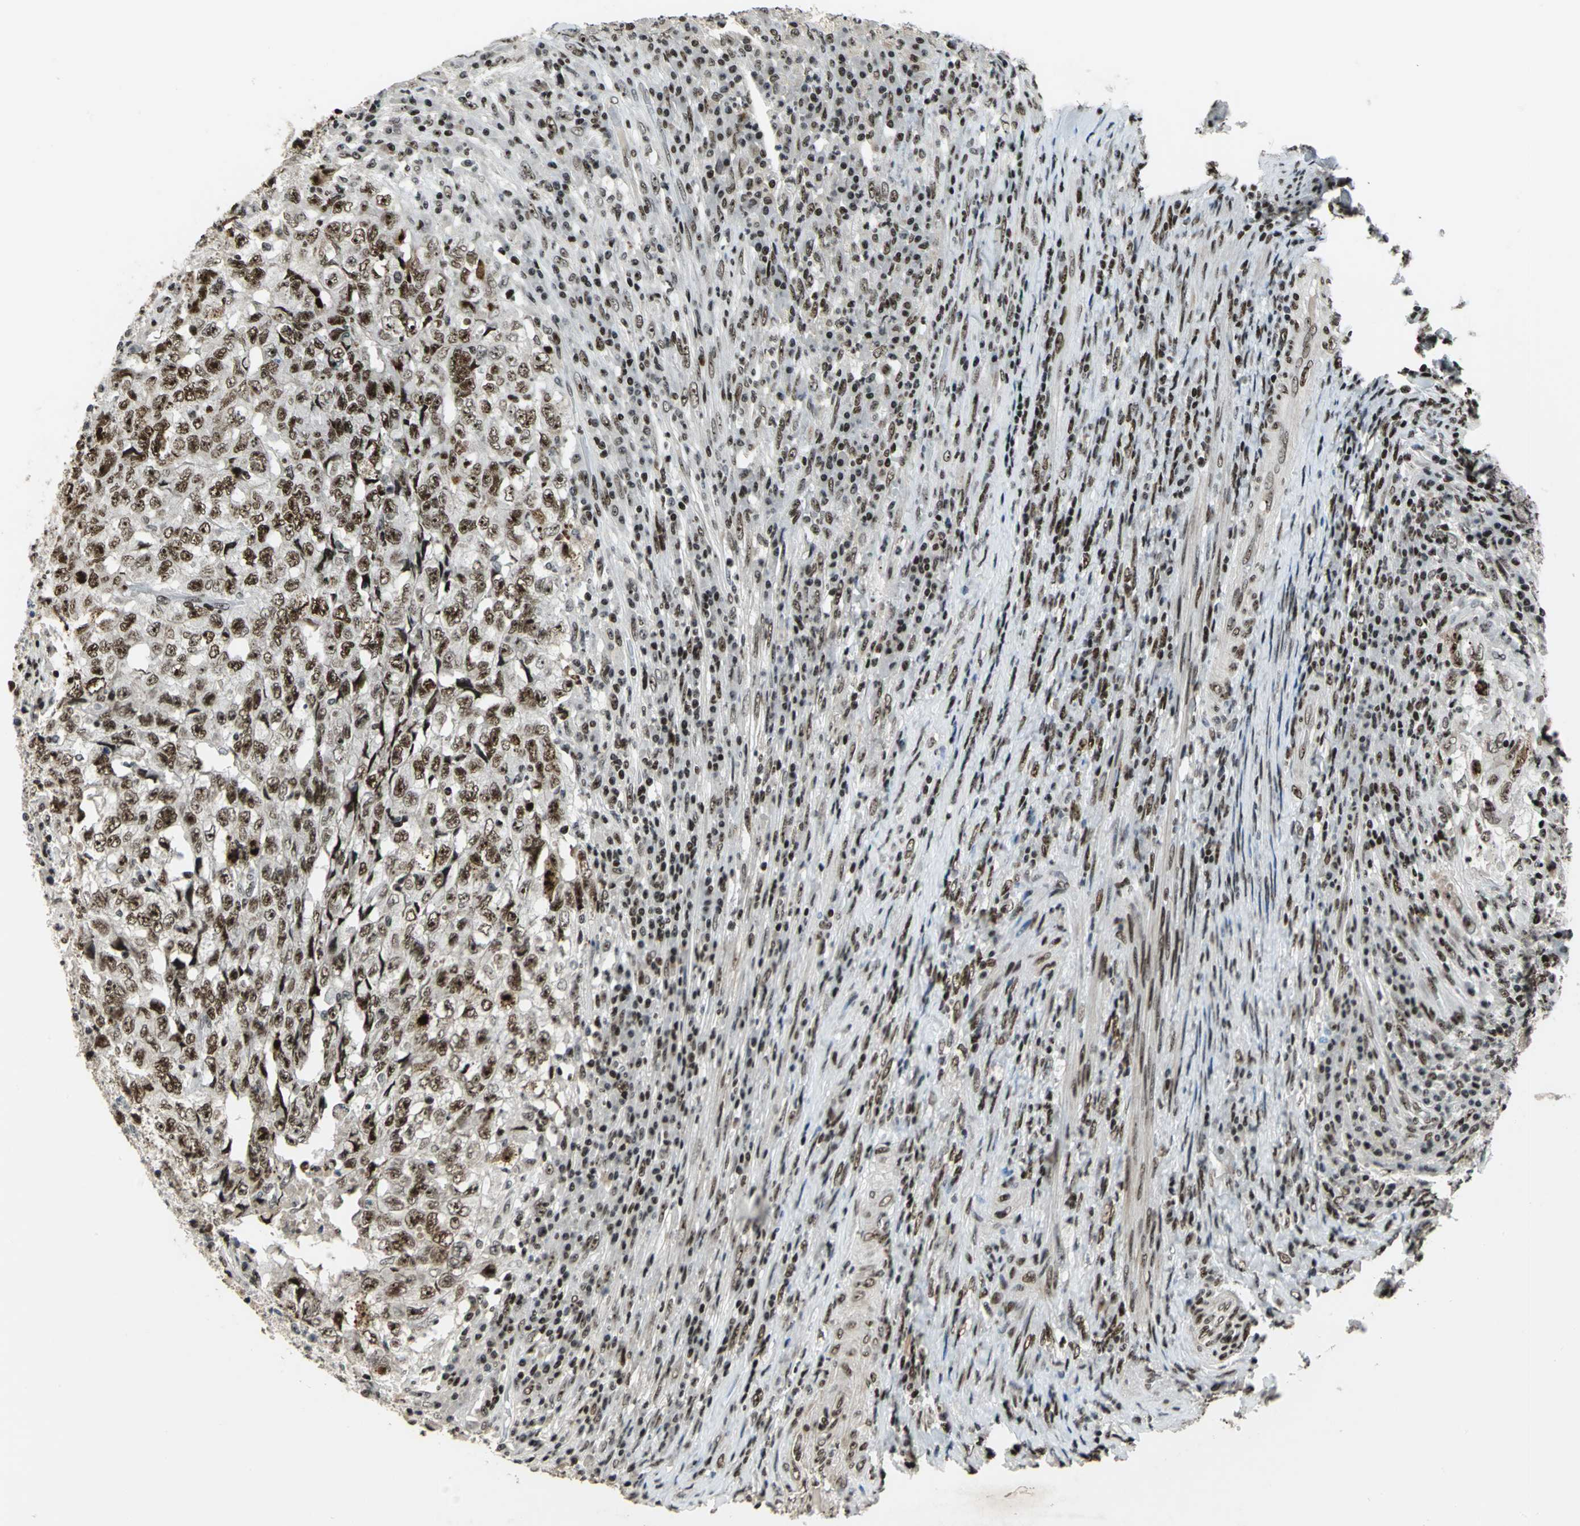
{"staining": {"intensity": "strong", "quantity": ">75%", "location": "nuclear"}, "tissue": "testis cancer", "cell_type": "Tumor cells", "image_type": "cancer", "snomed": [{"axis": "morphology", "description": "Necrosis, NOS"}, {"axis": "morphology", "description": "Carcinoma, Embryonal, NOS"}, {"axis": "topography", "description": "Testis"}], "caption": "Testis cancer stained with DAB immunohistochemistry exhibits high levels of strong nuclear staining in approximately >75% of tumor cells.", "gene": "UBTF", "patient": {"sex": "male", "age": 19}}